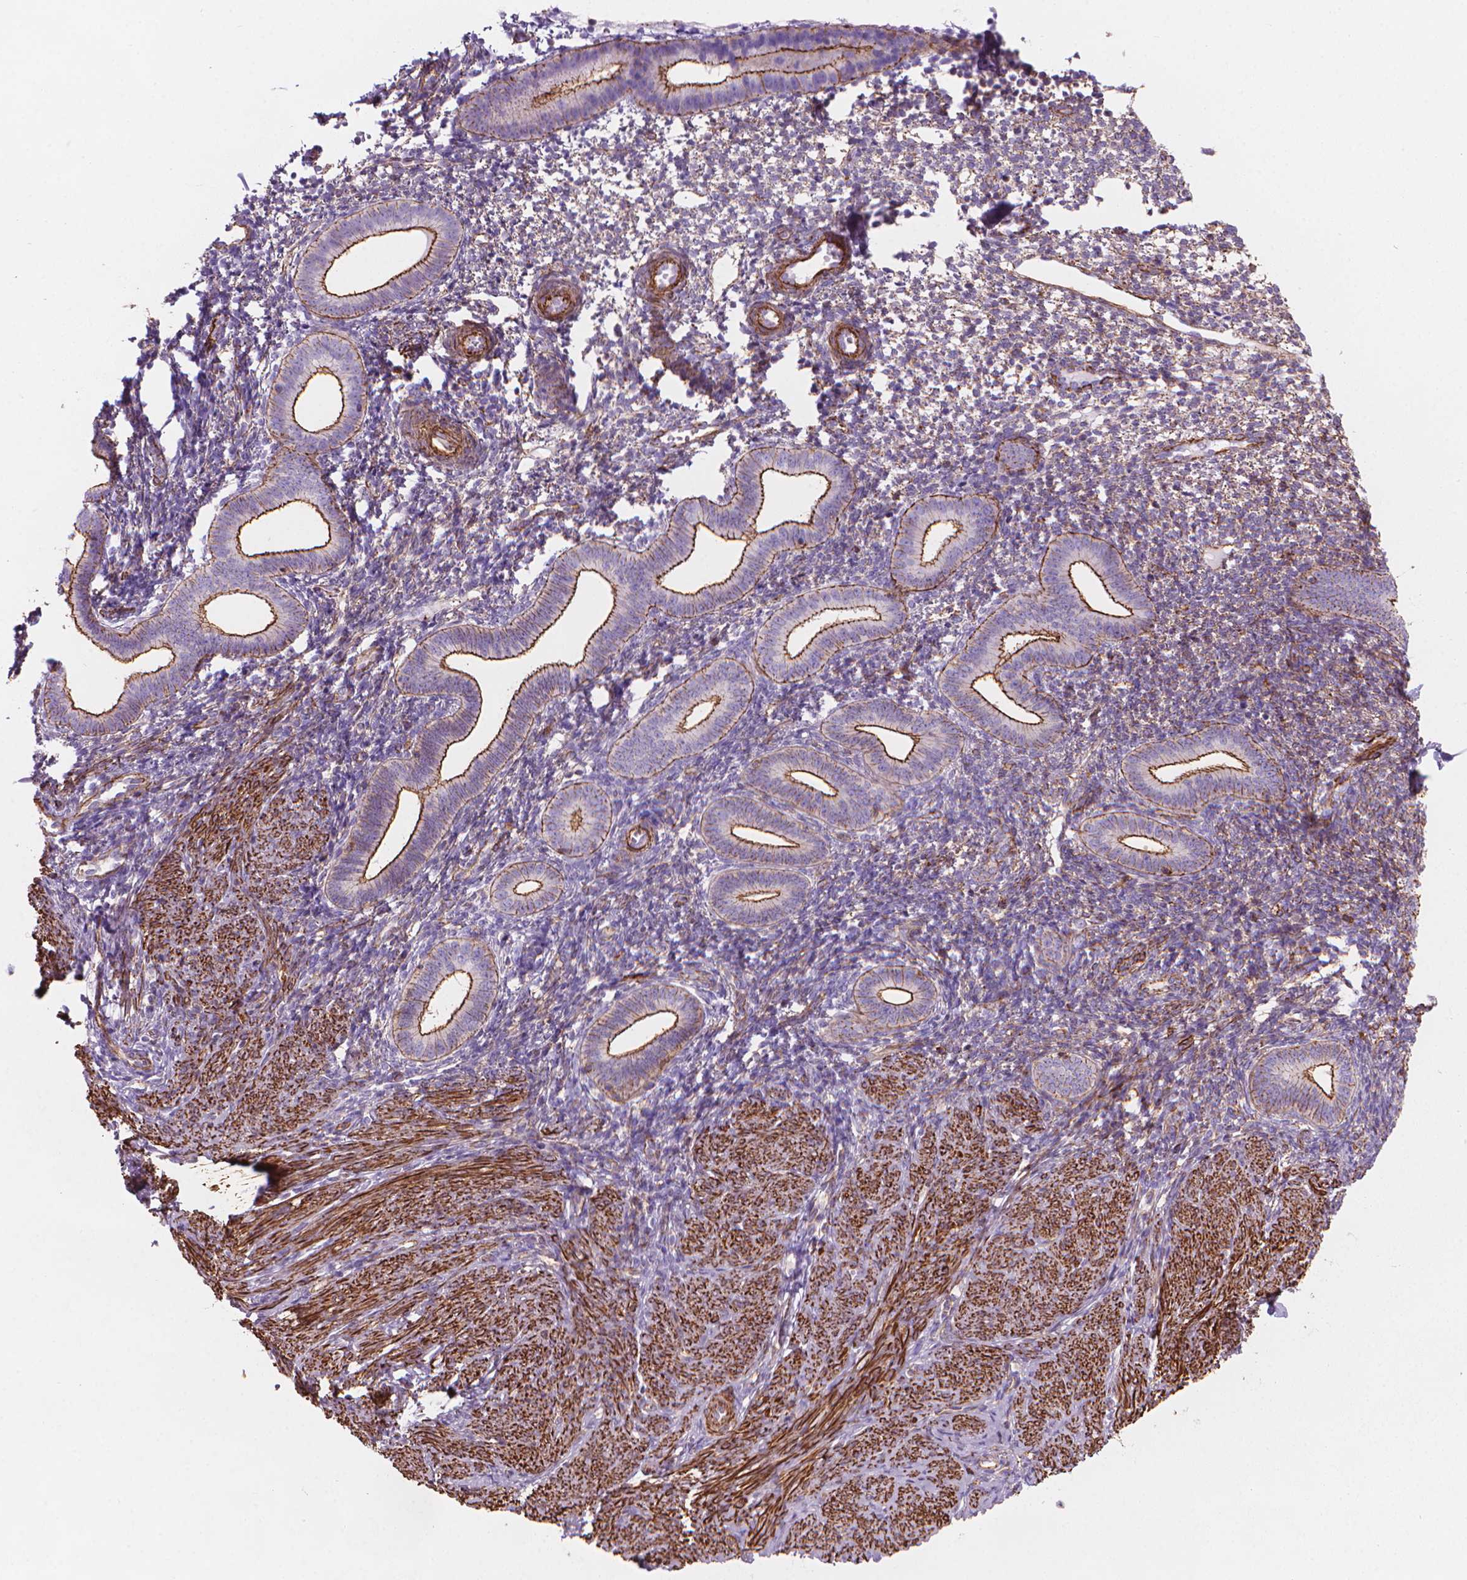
{"staining": {"intensity": "negative", "quantity": "none", "location": "none"}, "tissue": "endometrium", "cell_type": "Cells in endometrial stroma", "image_type": "normal", "snomed": [{"axis": "morphology", "description": "Normal tissue, NOS"}, {"axis": "topography", "description": "Endometrium"}], "caption": "Protein analysis of normal endometrium demonstrates no significant positivity in cells in endometrial stroma.", "gene": "PATJ", "patient": {"sex": "female", "age": 40}}